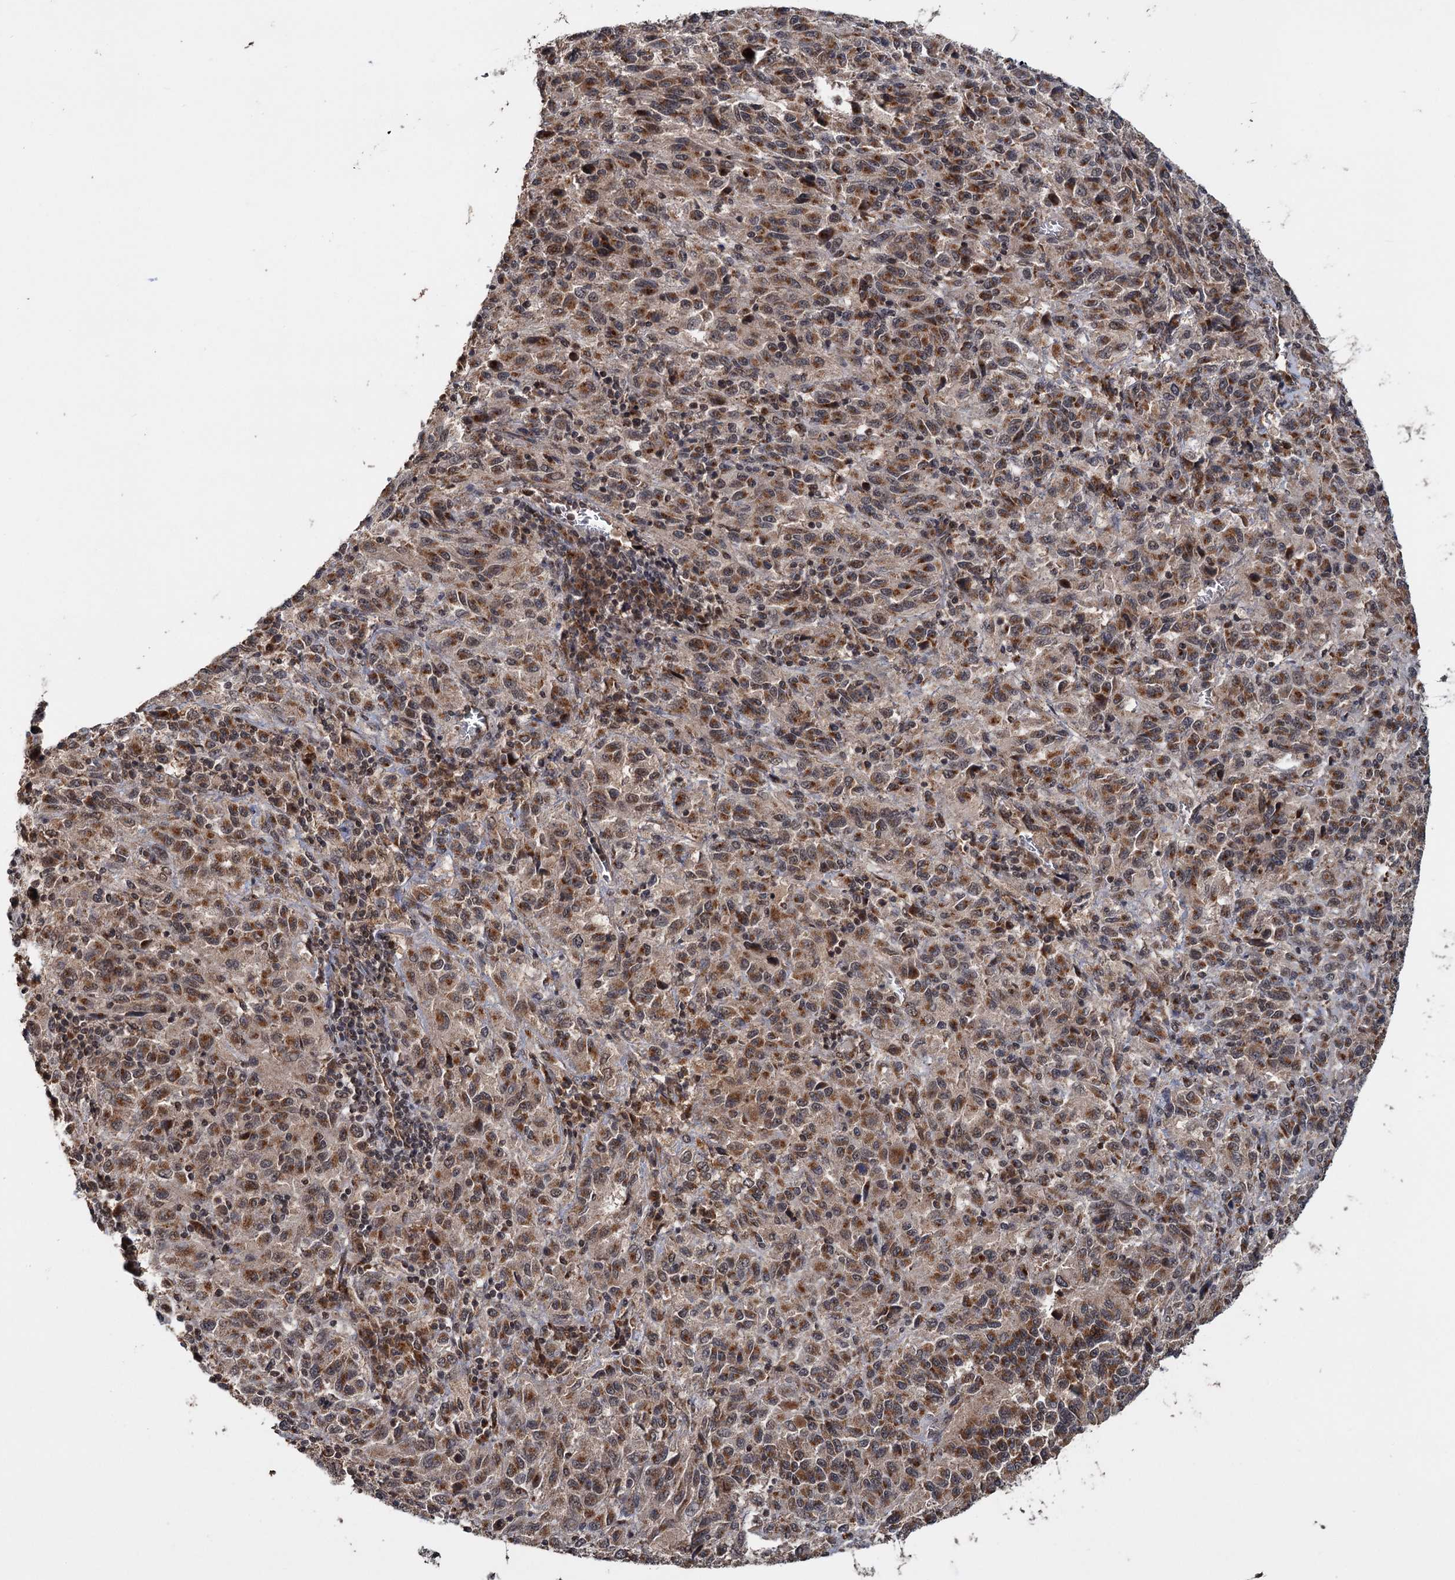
{"staining": {"intensity": "moderate", "quantity": ">75%", "location": "cytoplasmic/membranous,nuclear"}, "tissue": "melanoma", "cell_type": "Tumor cells", "image_type": "cancer", "snomed": [{"axis": "morphology", "description": "Malignant melanoma, Metastatic site"}, {"axis": "topography", "description": "Lung"}], "caption": "Brown immunohistochemical staining in melanoma shows moderate cytoplasmic/membranous and nuclear expression in approximately >75% of tumor cells.", "gene": "KANSL2", "patient": {"sex": "male", "age": 64}}